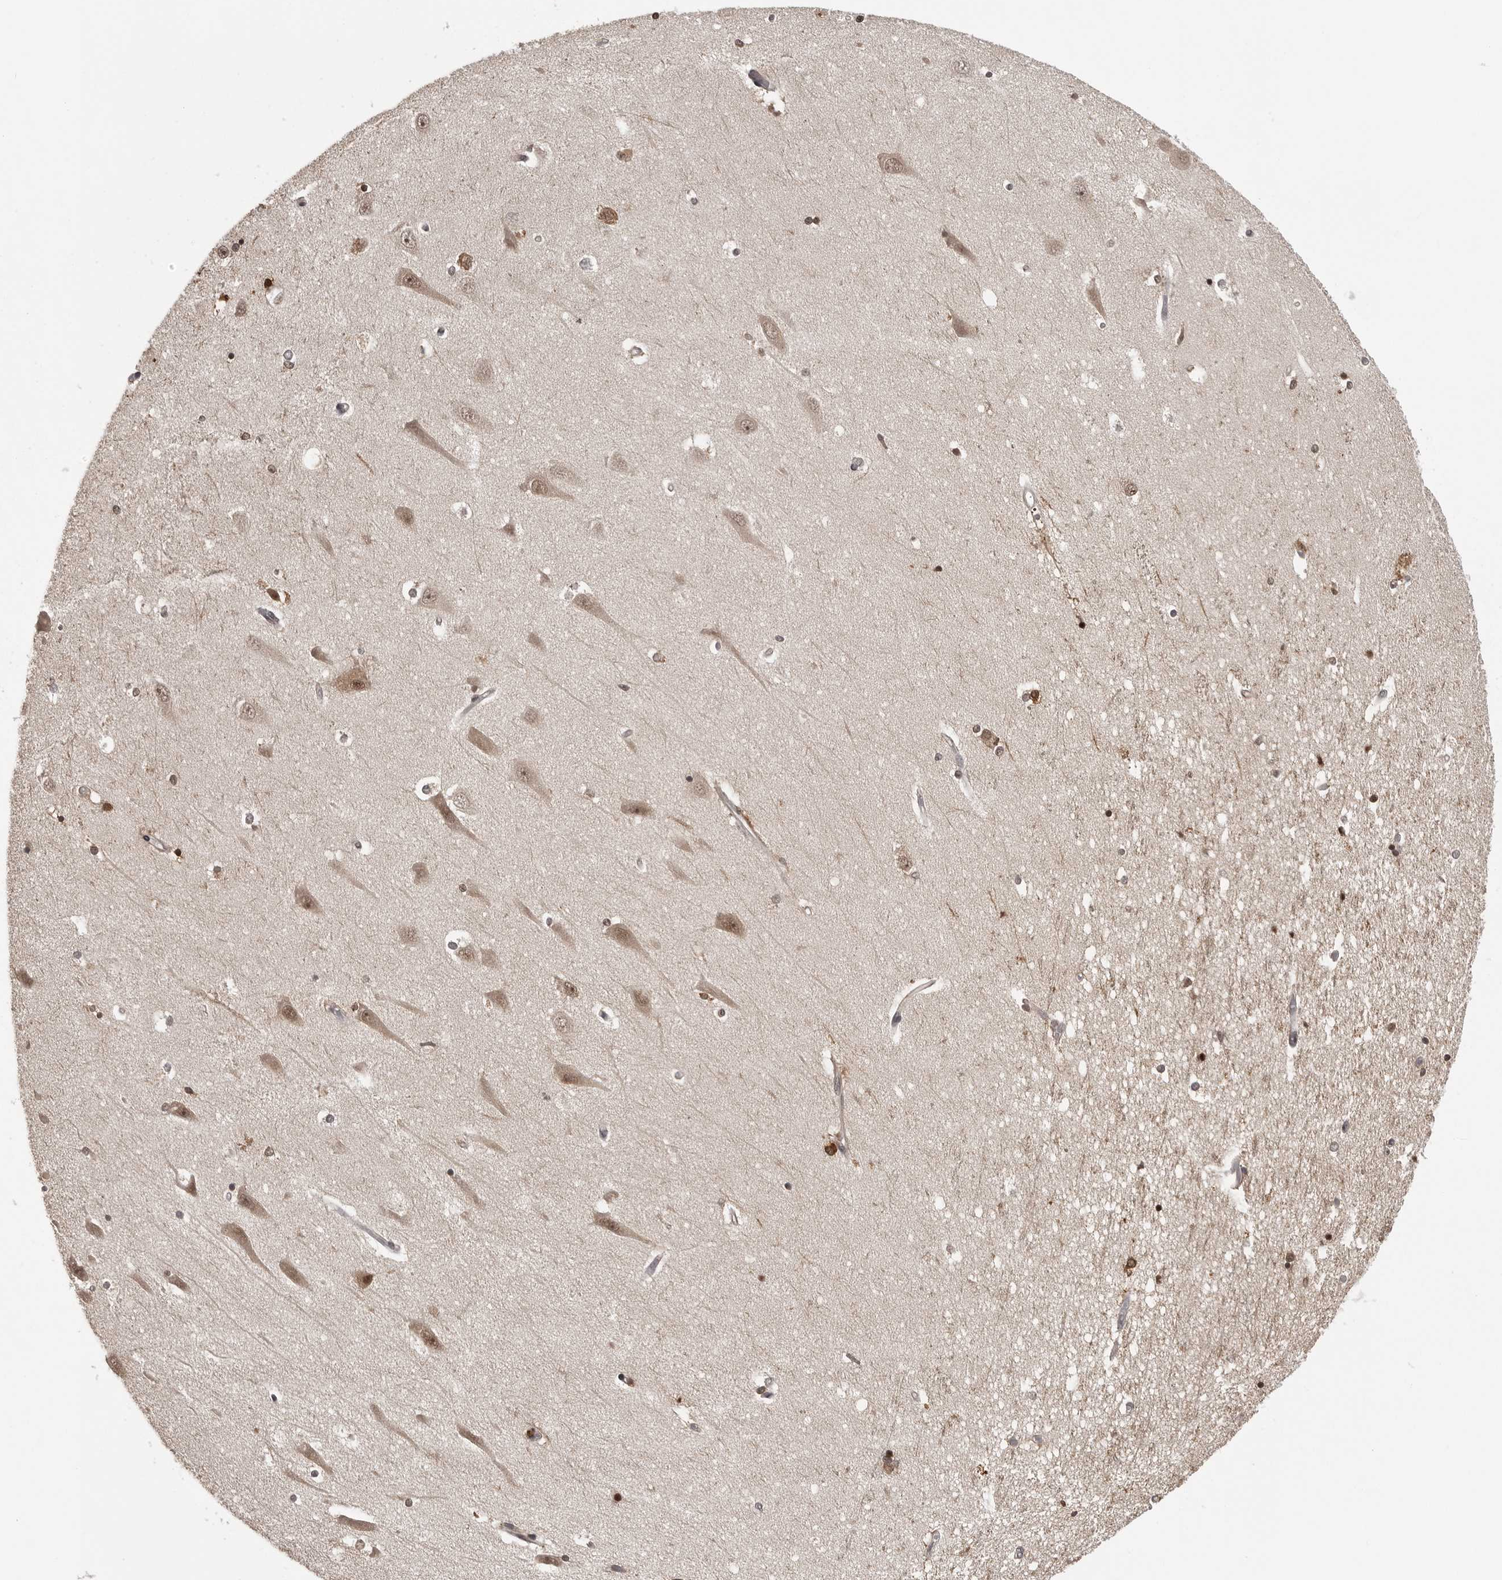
{"staining": {"intensity": "strong", "quantity": "25%-75%", "location": "cytoplasmic/membranous,nuclear"}, "tissue": "hippocampus", "cell_type": "Glial cells", "image_type": "normal", "snomed": [{"axis": "morphology", "description": "Normal tissue, NOS"}, {"axis": "topography", "description": "Hippocampus"}], "caption": "Hippocampus stained with immunohistochemistry exhibits strong cytoplasmic/membranous,nuclear staining in approximately 25%-75% of glial cells.", "gene": "PEG3", "patient": {"sex": "male", "age": 45}}